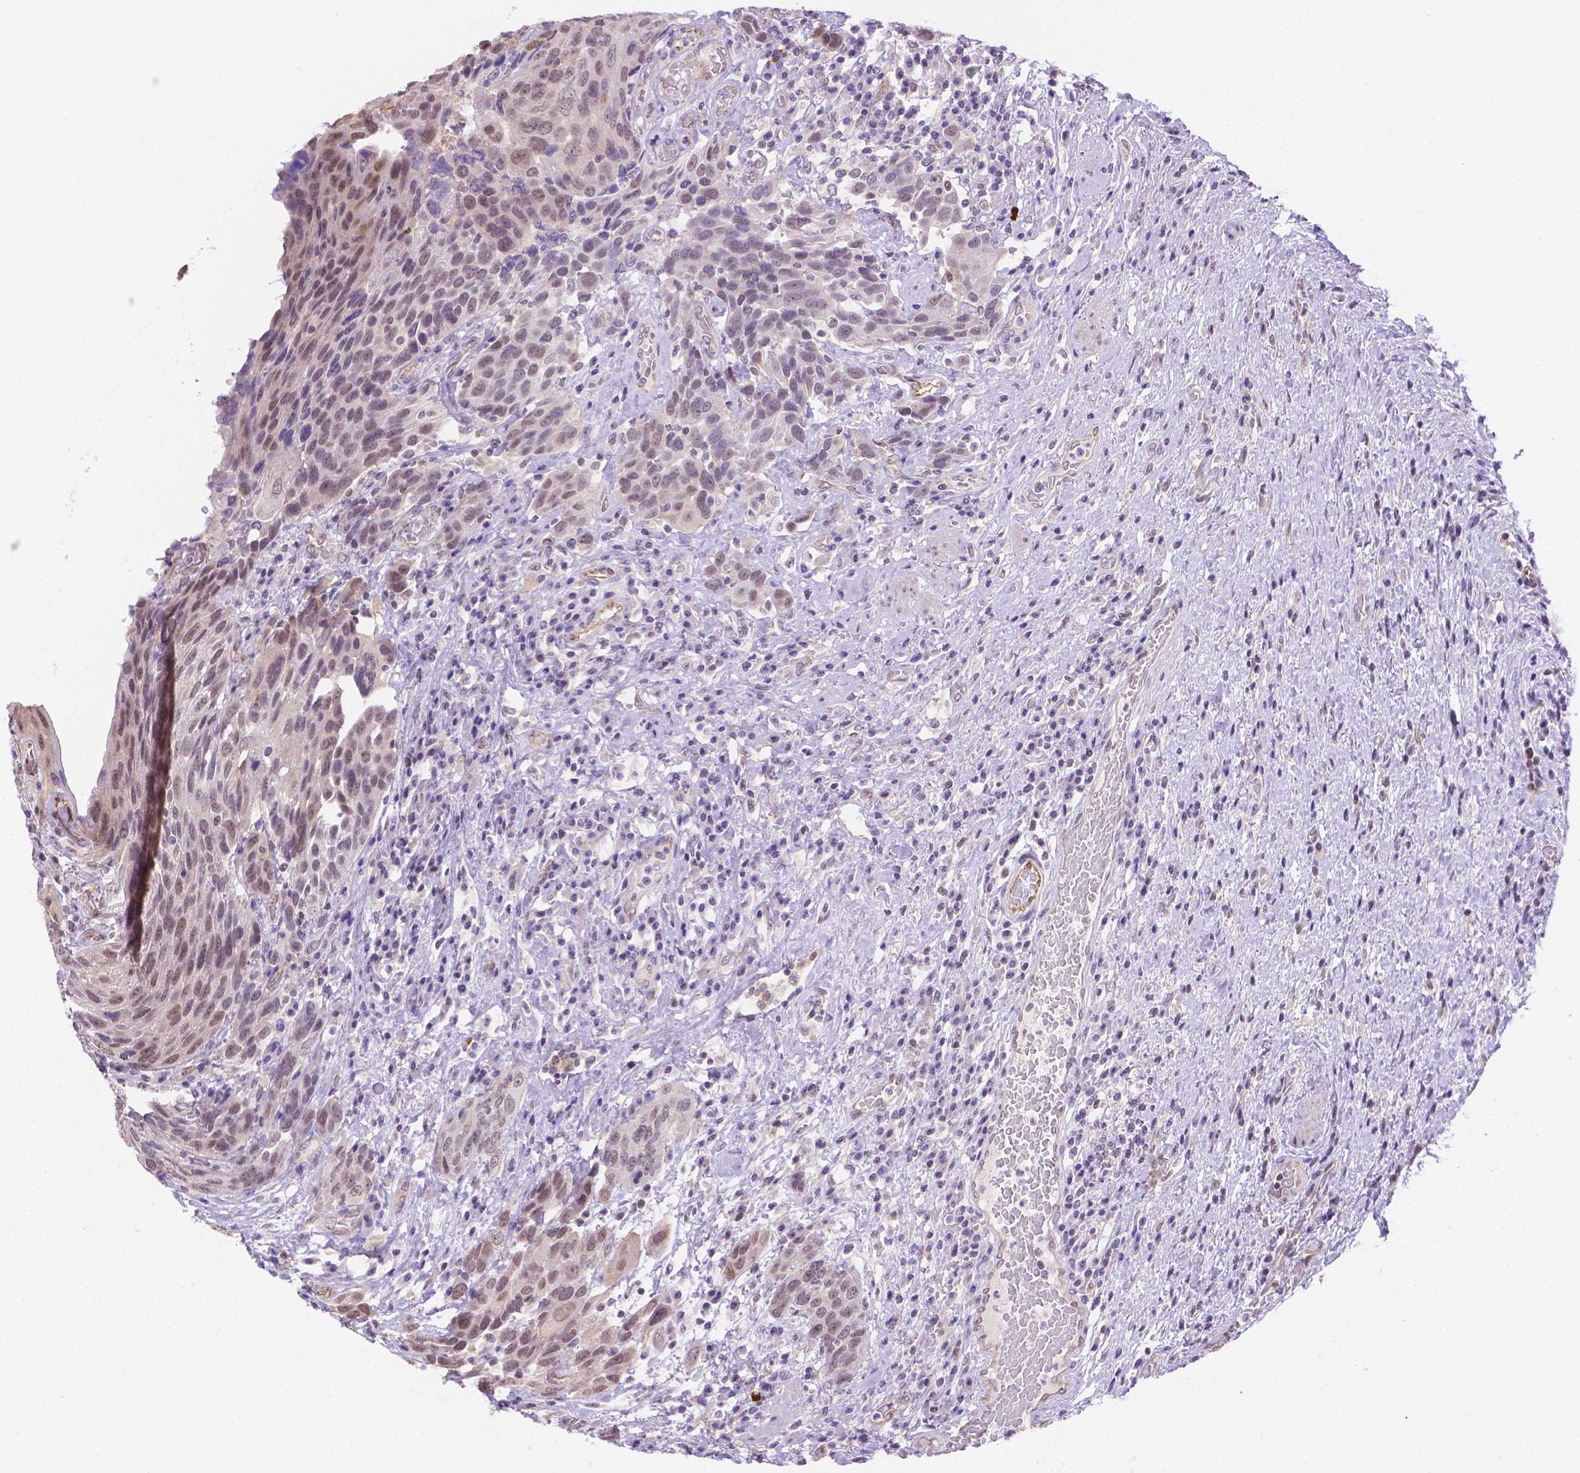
{"staining": {"intensity": "moderate", "quantity": "<25%", "location": "nuclear"}, "tissue": "urothelial cancer", "cell_type": "Tumor cells", "image_type": "cancer", "snomed": [{"axis": "morphology", "description": "Urothelial carcinoma, High grade"}, {"axis": "topography", "description": "Urinary bladder"}], "caption": "This image reveals immunohistochemistry (IHC) staining of human urothelial cancer, with low moderate nuclear positivity in approximately <25% of tumor cells.", "gene": "NXPE2", "patient": {"sex": "female", "age": 70}}